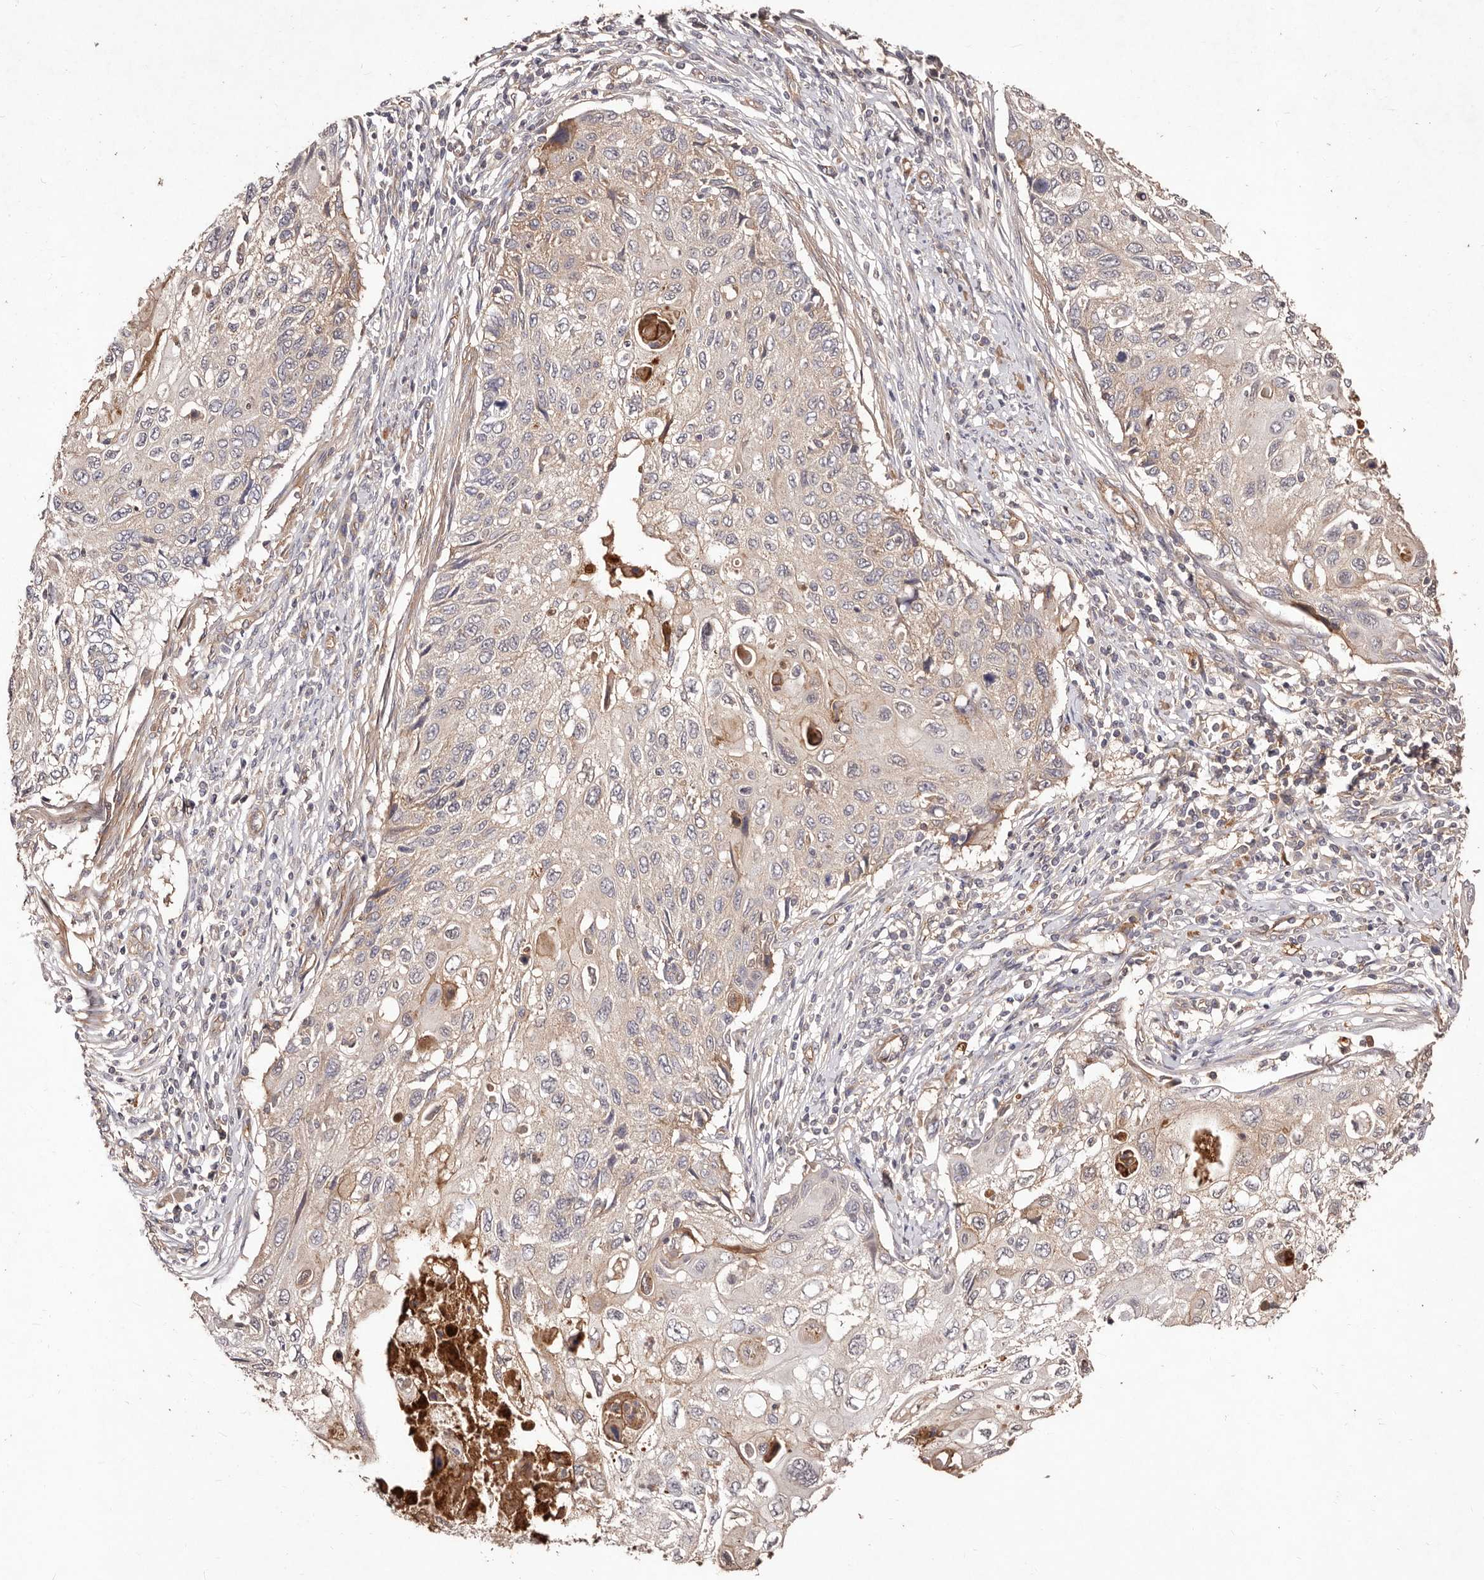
{"staining": {"intensity": "weak", "quantity": "25%-75%", "location": "cytoplasmic/membranous"}, "tissue": "cervical cancer", "cell_type": "Tumor cells", "image_type": "cancer", "snomed": [{"axis": "morphology", "description": "Squamous cell carcinoma, NOS"}, {"axis": "topography", "description": "Cervix"}], "caption": "Cervical squamous cell carcinoma was stained to show a protein in brown. There is low levels of weak cytoplasmic/membranous positivity in about 25%-75% of tumor cells.", "gene": "CCL14", "patient": {"sex": "female", "age": 70}}